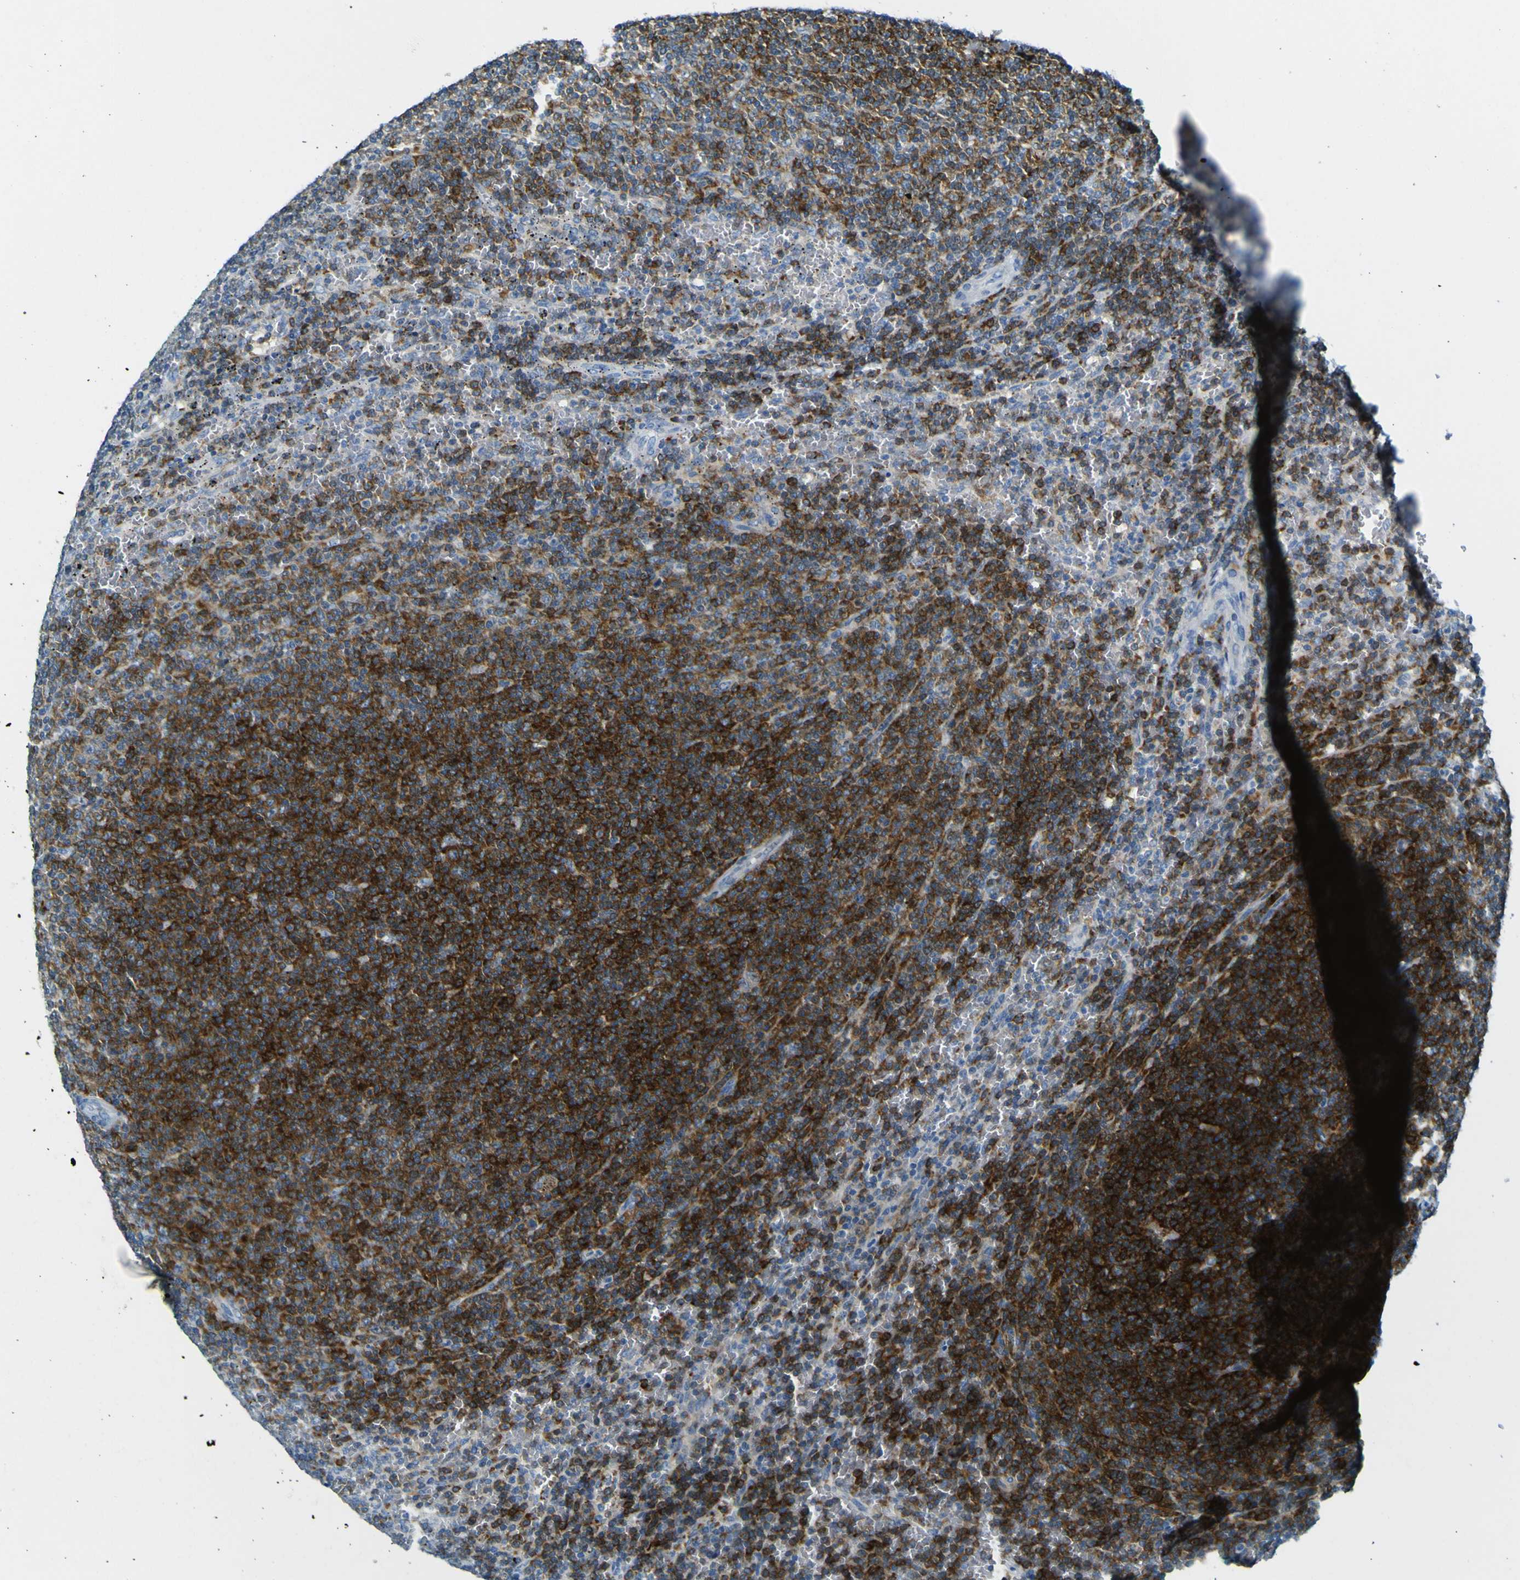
{"staining": {"intensity": "strong", "quantity": "25%-75%", "location": "cytoplasmic/membranous"}, "tissue": "lymphoma", "cell_type": "Tumor cells", "image_type": "cancer", "snomed": [{"axis": "morphology", "description": "Malignant lymphoma, non-Hodgkin's type, Low grade"}, {"axis": "topography", "description": "Spleen"}], "caption": "The image exhibits staining of malignant lymphoma, non-Hodgkin's type (low-grade), revealing strong cytoplasmic/membranous protein expression (brown color) within tumor cells.", "gene": "SORCS1", "patient": {"sex": "female", "age": 50}}